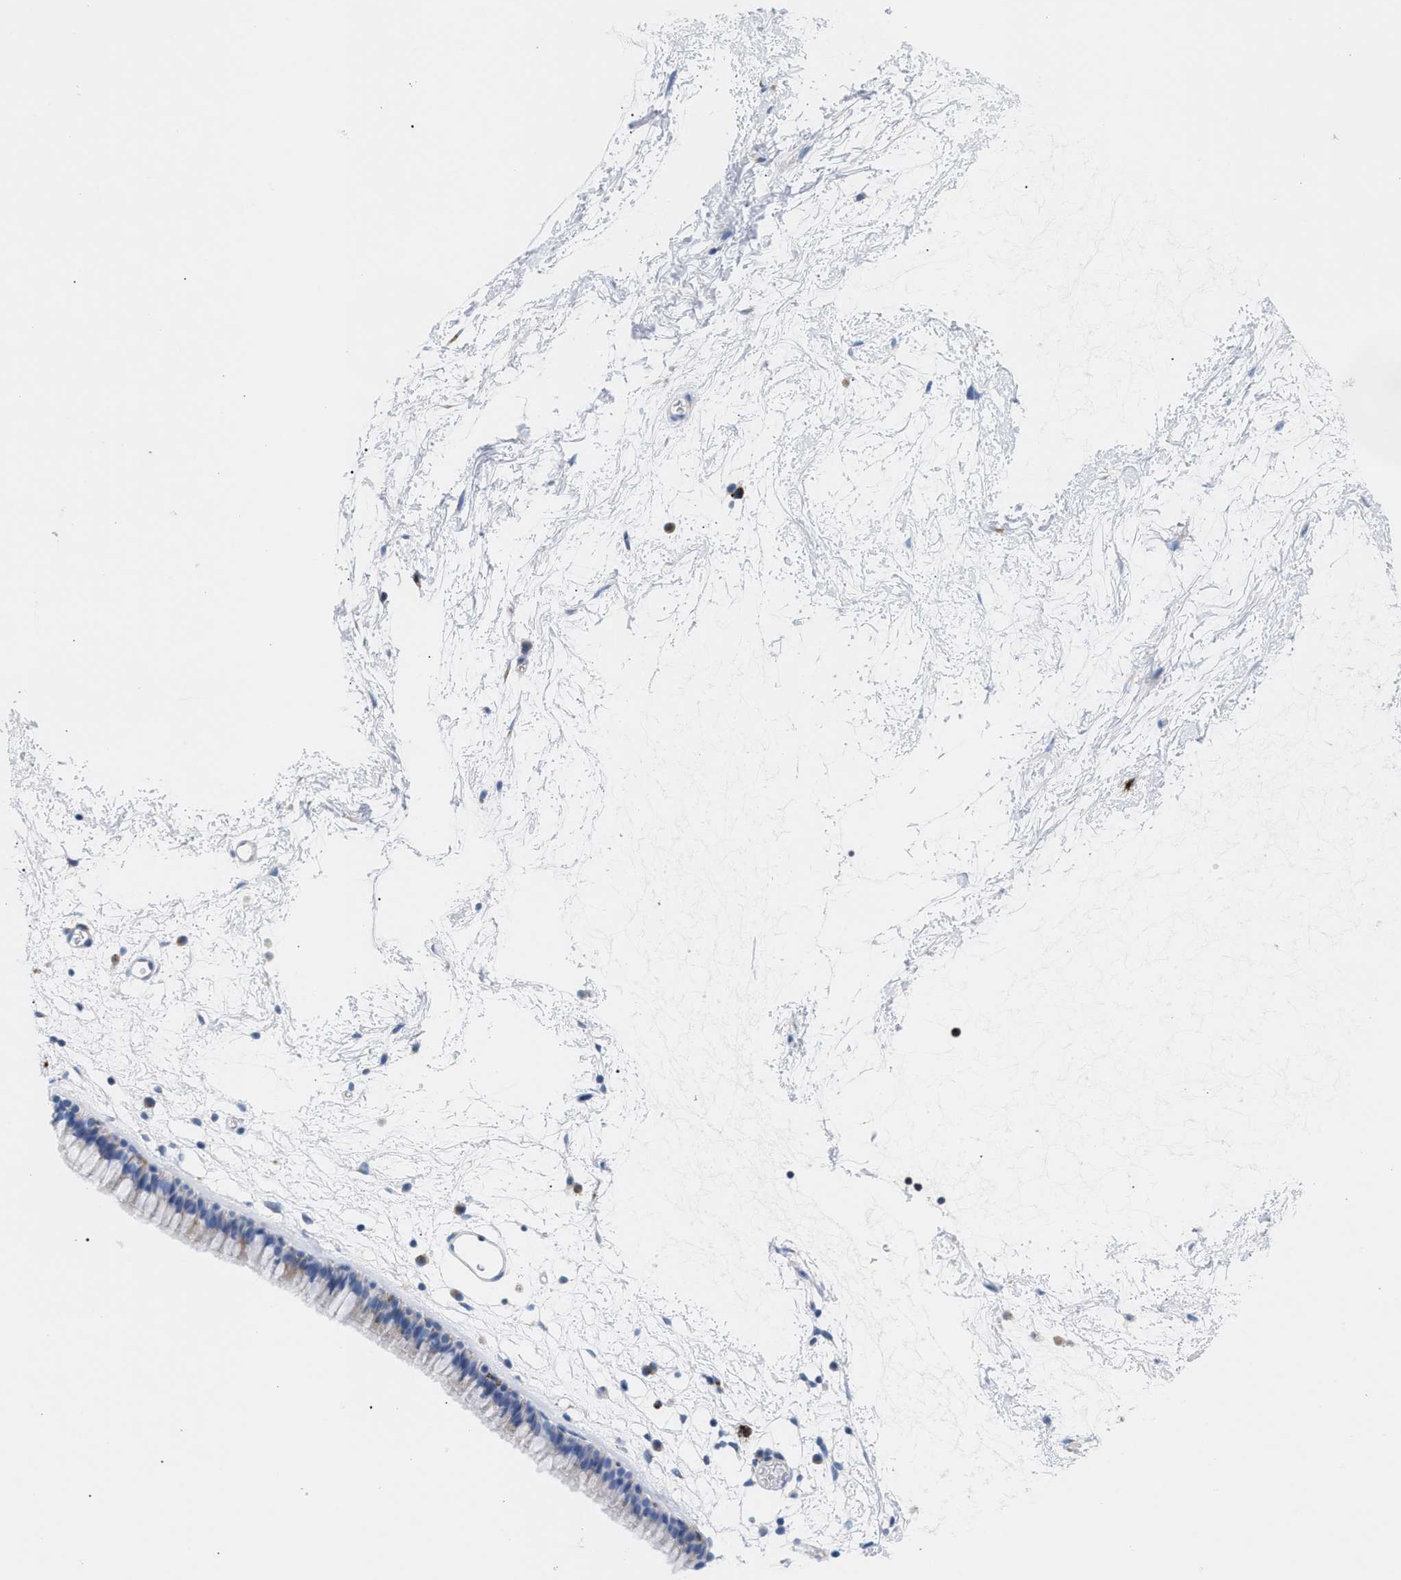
{"staining": {"intensity": "negative", "quantity": "none", "location": "none"}, "tissue": "nasopharynx", "cell_type": "Respiratory epithelial cells", "image_type": "normal", "snomed": [{"axis": "morphology", "description": "Normal tissue, NOS"}, {"axis": "morphology", "description": "Inflammation, NOS"}, {"axis": "topography", "description": "Nasopharynx"}], "caption": "The immunohistochemistry photomicrograph has no significant positivity in respiratory epithelial cells of nasopharynx. The staining was performed using DAB (3,3'-diaminobenzidine) to visualize the protein expression in brown, while the nuclei were stained in blue with hematoxylin (Magnification: 20x).", "gene": "TACC3", "patient": {"sex": "male", "age": 48}}